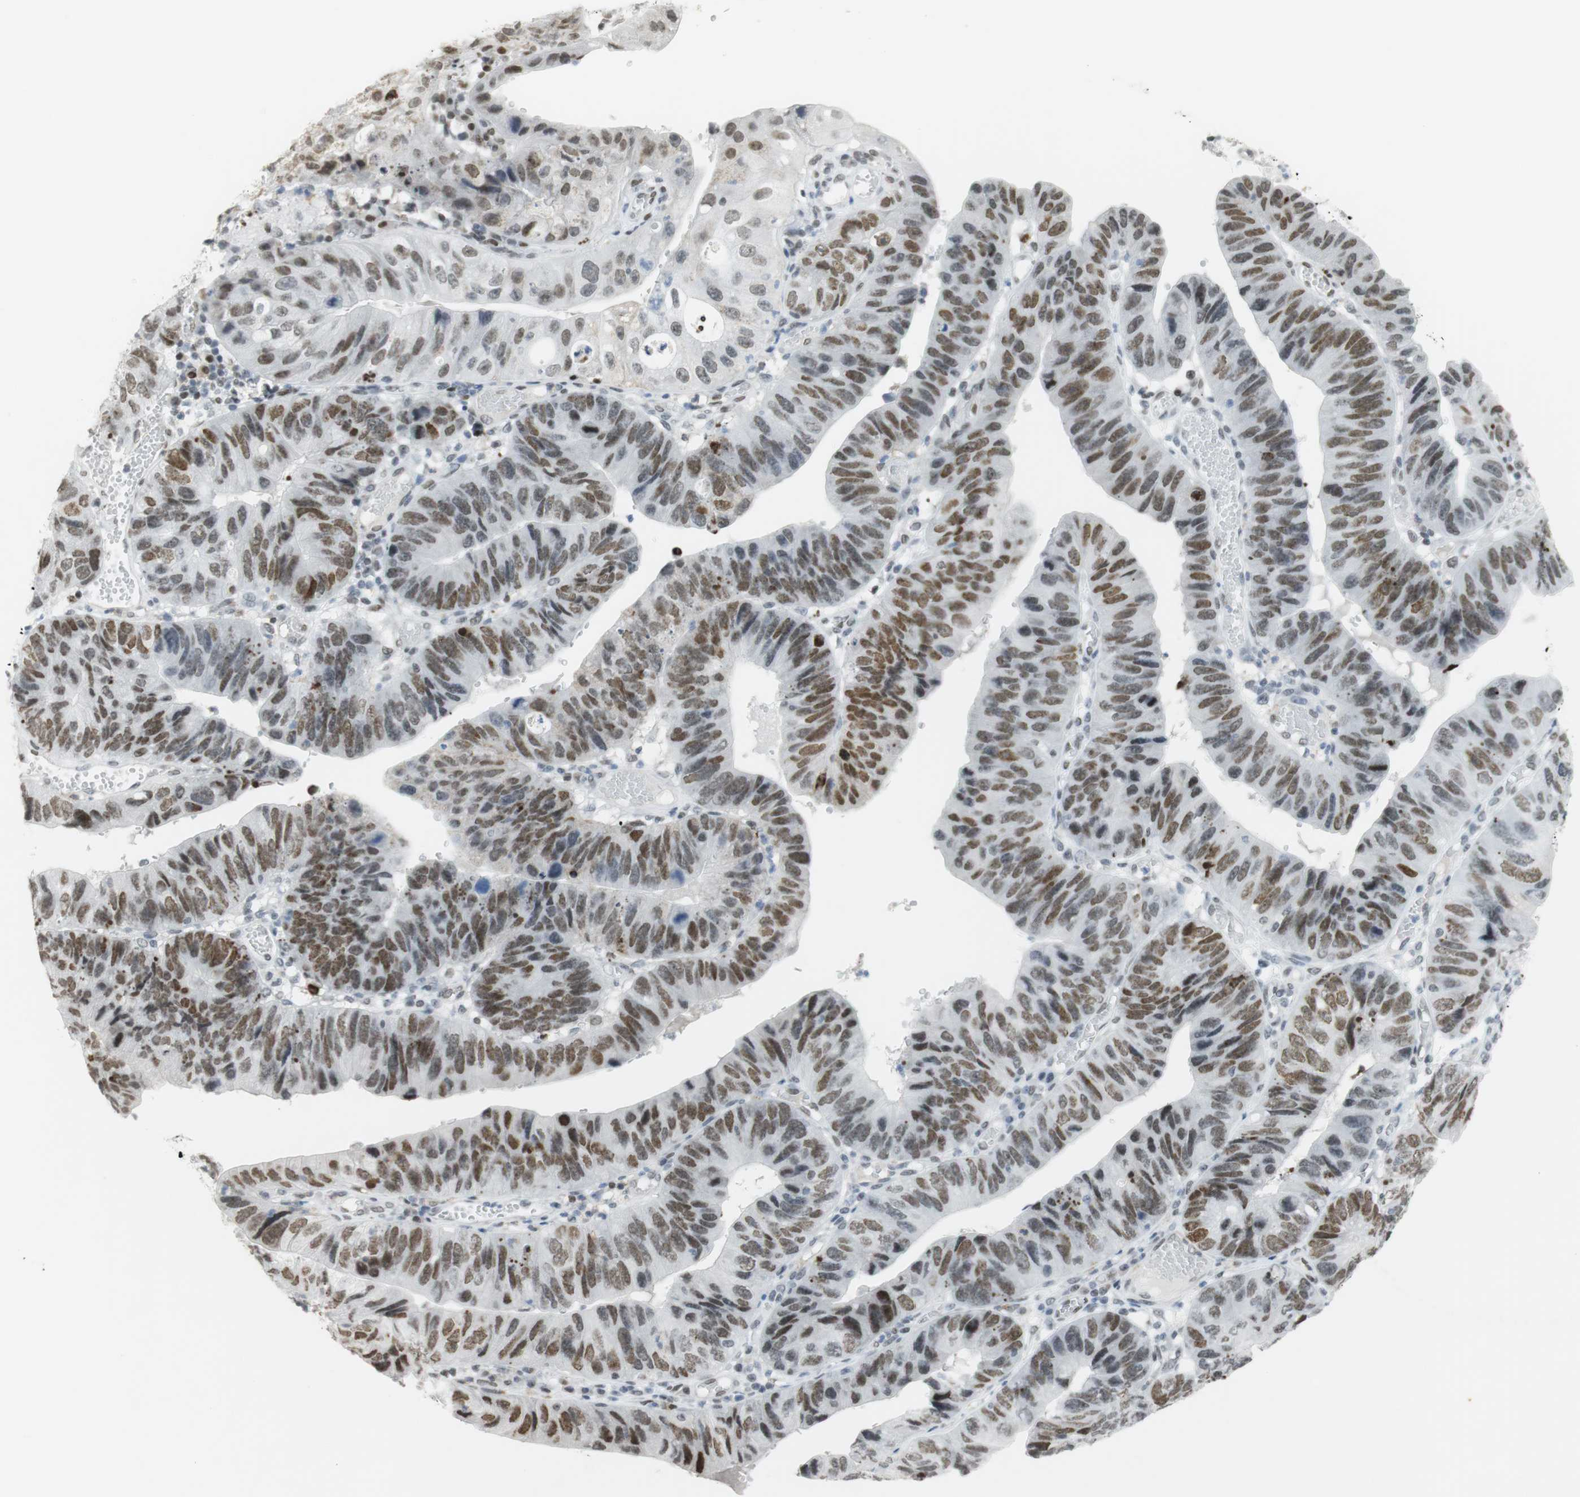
{"staining": {"intensity": "moderate", "quantity": "25%-75%", "location": "nuclear"}, "tissue": "stomach cancer", "cell_type": "Tumor cells", "image_type": "cancer", "snomed": [{"axis": "morphology", "description": "Adenocarcinoma, NOS"}, {"axis": "topography", "description": "Stomach"}], "caption": "Moderate nuclear protein staining is present in about 25%-75% of tumor cells in adenocarcinoma (stomach).", "gene": "BMI1", "patient": {"sex": "male", "age": 59}}